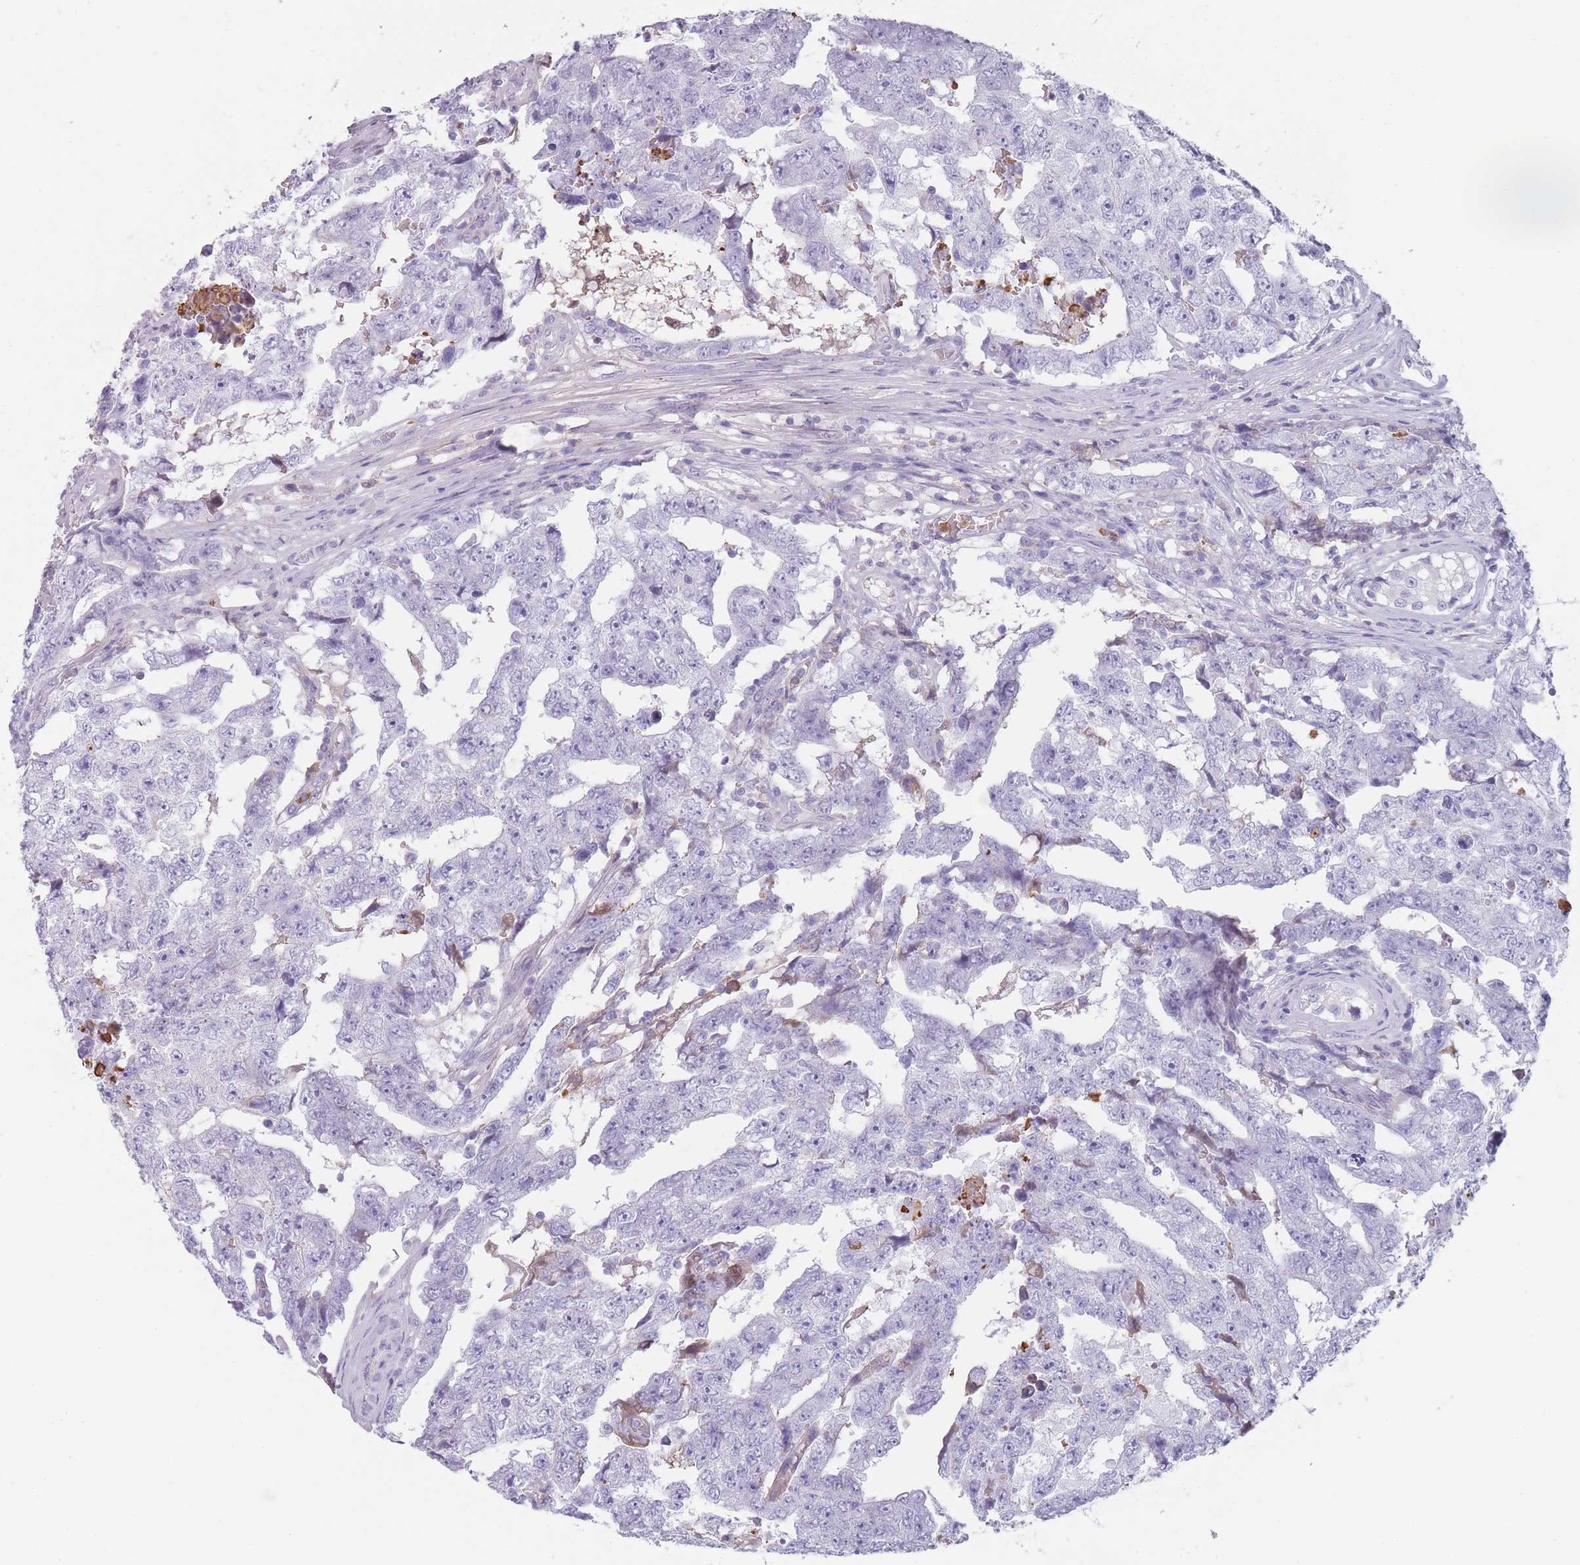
{"staining": {"intensity": "negative", "quantity": "none", "location": "none"}, "tissue": "testis cancer", "cell_type": "Tumor cells", "image_type": "cancer", "snomed": [{"axis": "morphology", "description": "Carcinoma, Embryonal, NOS"}, {"axis": "topography", "description": "Testis"}], "caption": "Immunohistochemistry of human embryonal carcinoma (testis) exhibits no expression in tumor cells.", "gene": "CR1L", "patient": {"sex": "male", "age": 25}}